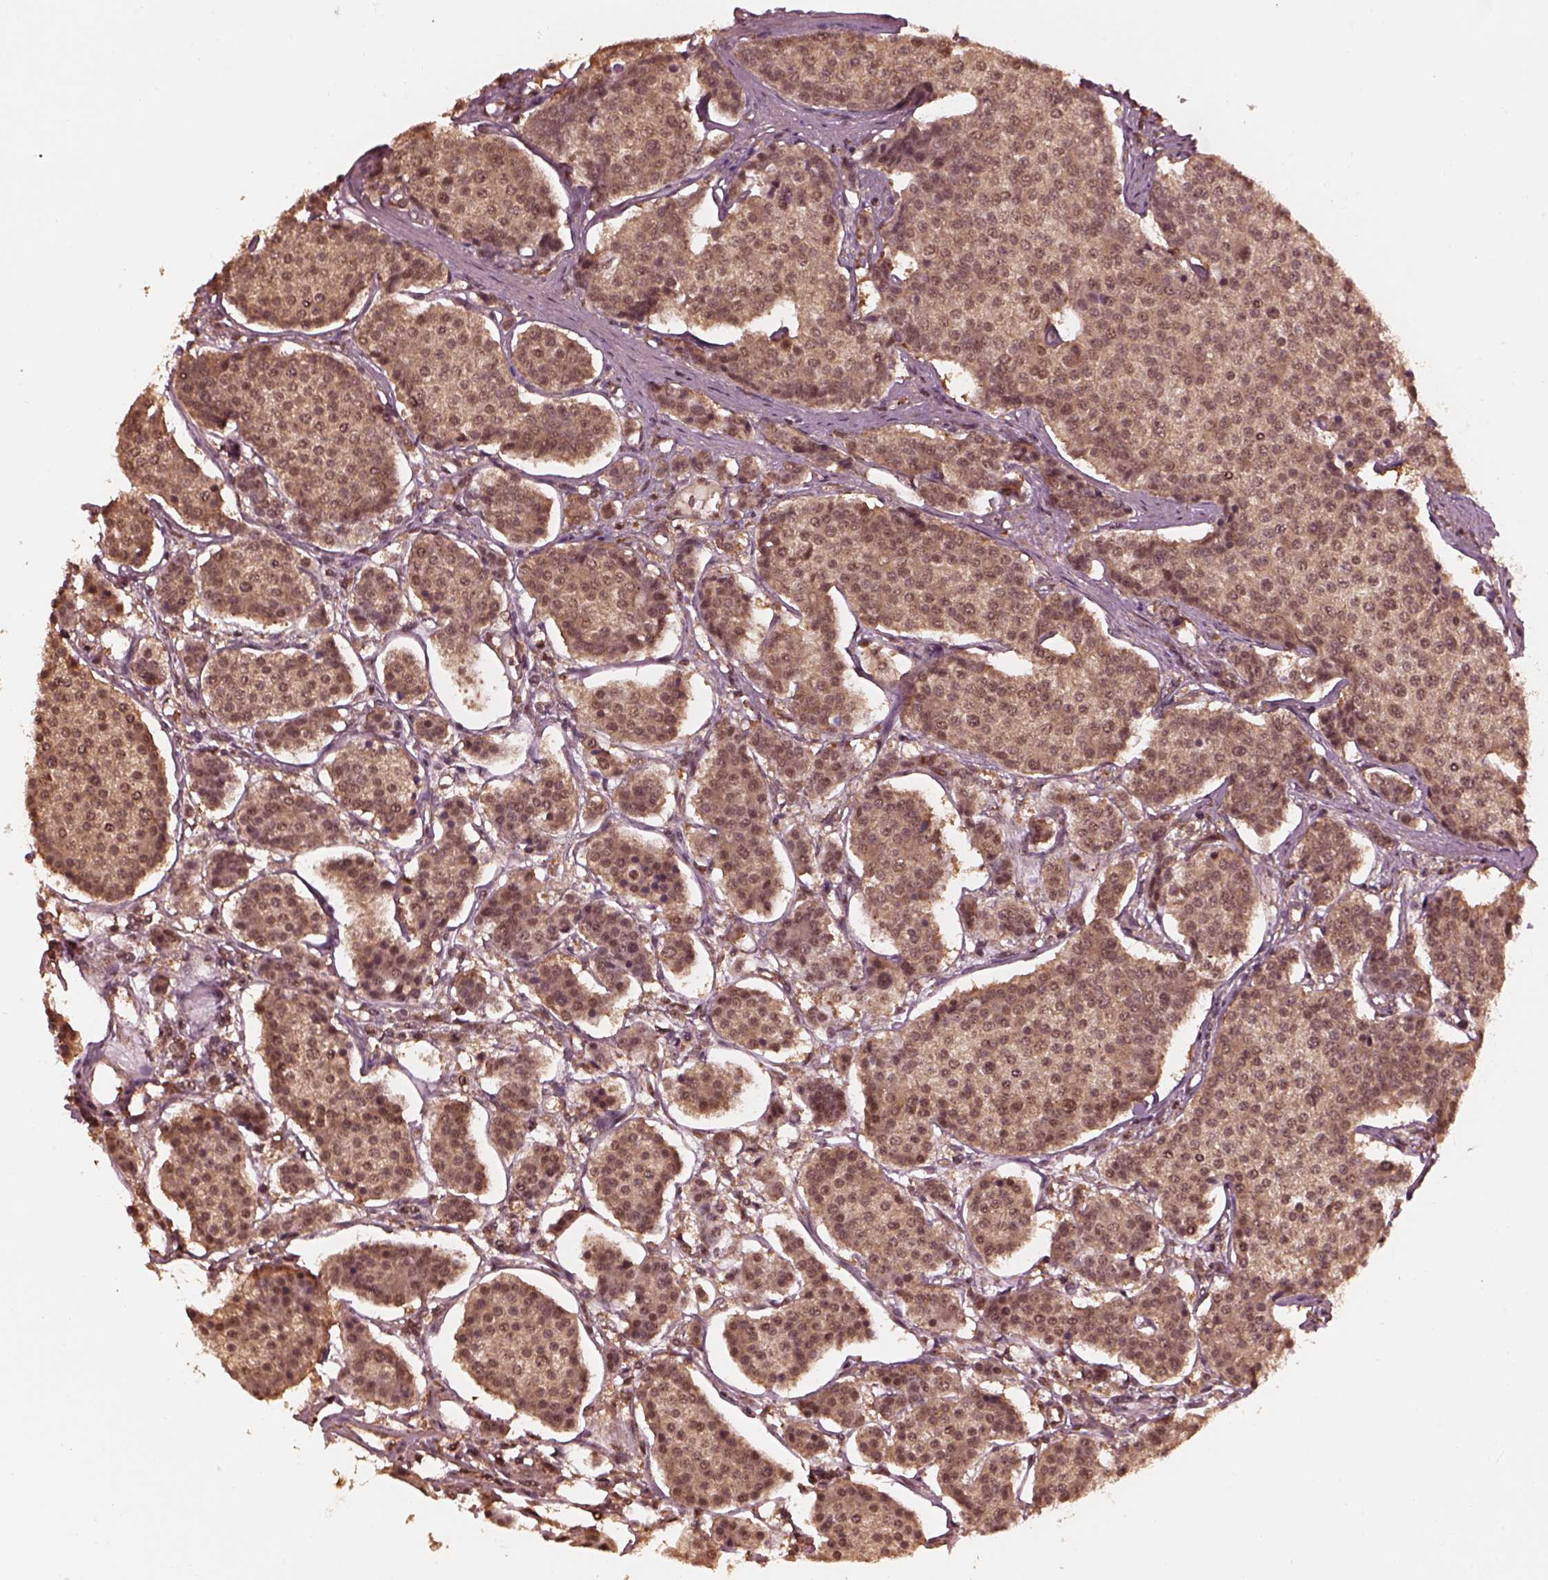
{"staining": {"intensity": "weak", "quantity": ">75%", "location": "cytoplasmic/membranous"}, "tissue": "carcinoid", "cell_type": "Tumor cells", "image_type": "cancer", "snomed": [{"axis": "morphology", "description": "Carcinoid, malignant, NOS"}, {"axis": "topography", "description": "Small intestine"}], "caption": "Immunohistochemistry (IHC) of carcinoid exhibits low levels of weak cytoplasmic/membranous expression in approximately >75% of tumor cells.", "gene": "PSMC5", "patient": {"sex": "female", "age": 65}}